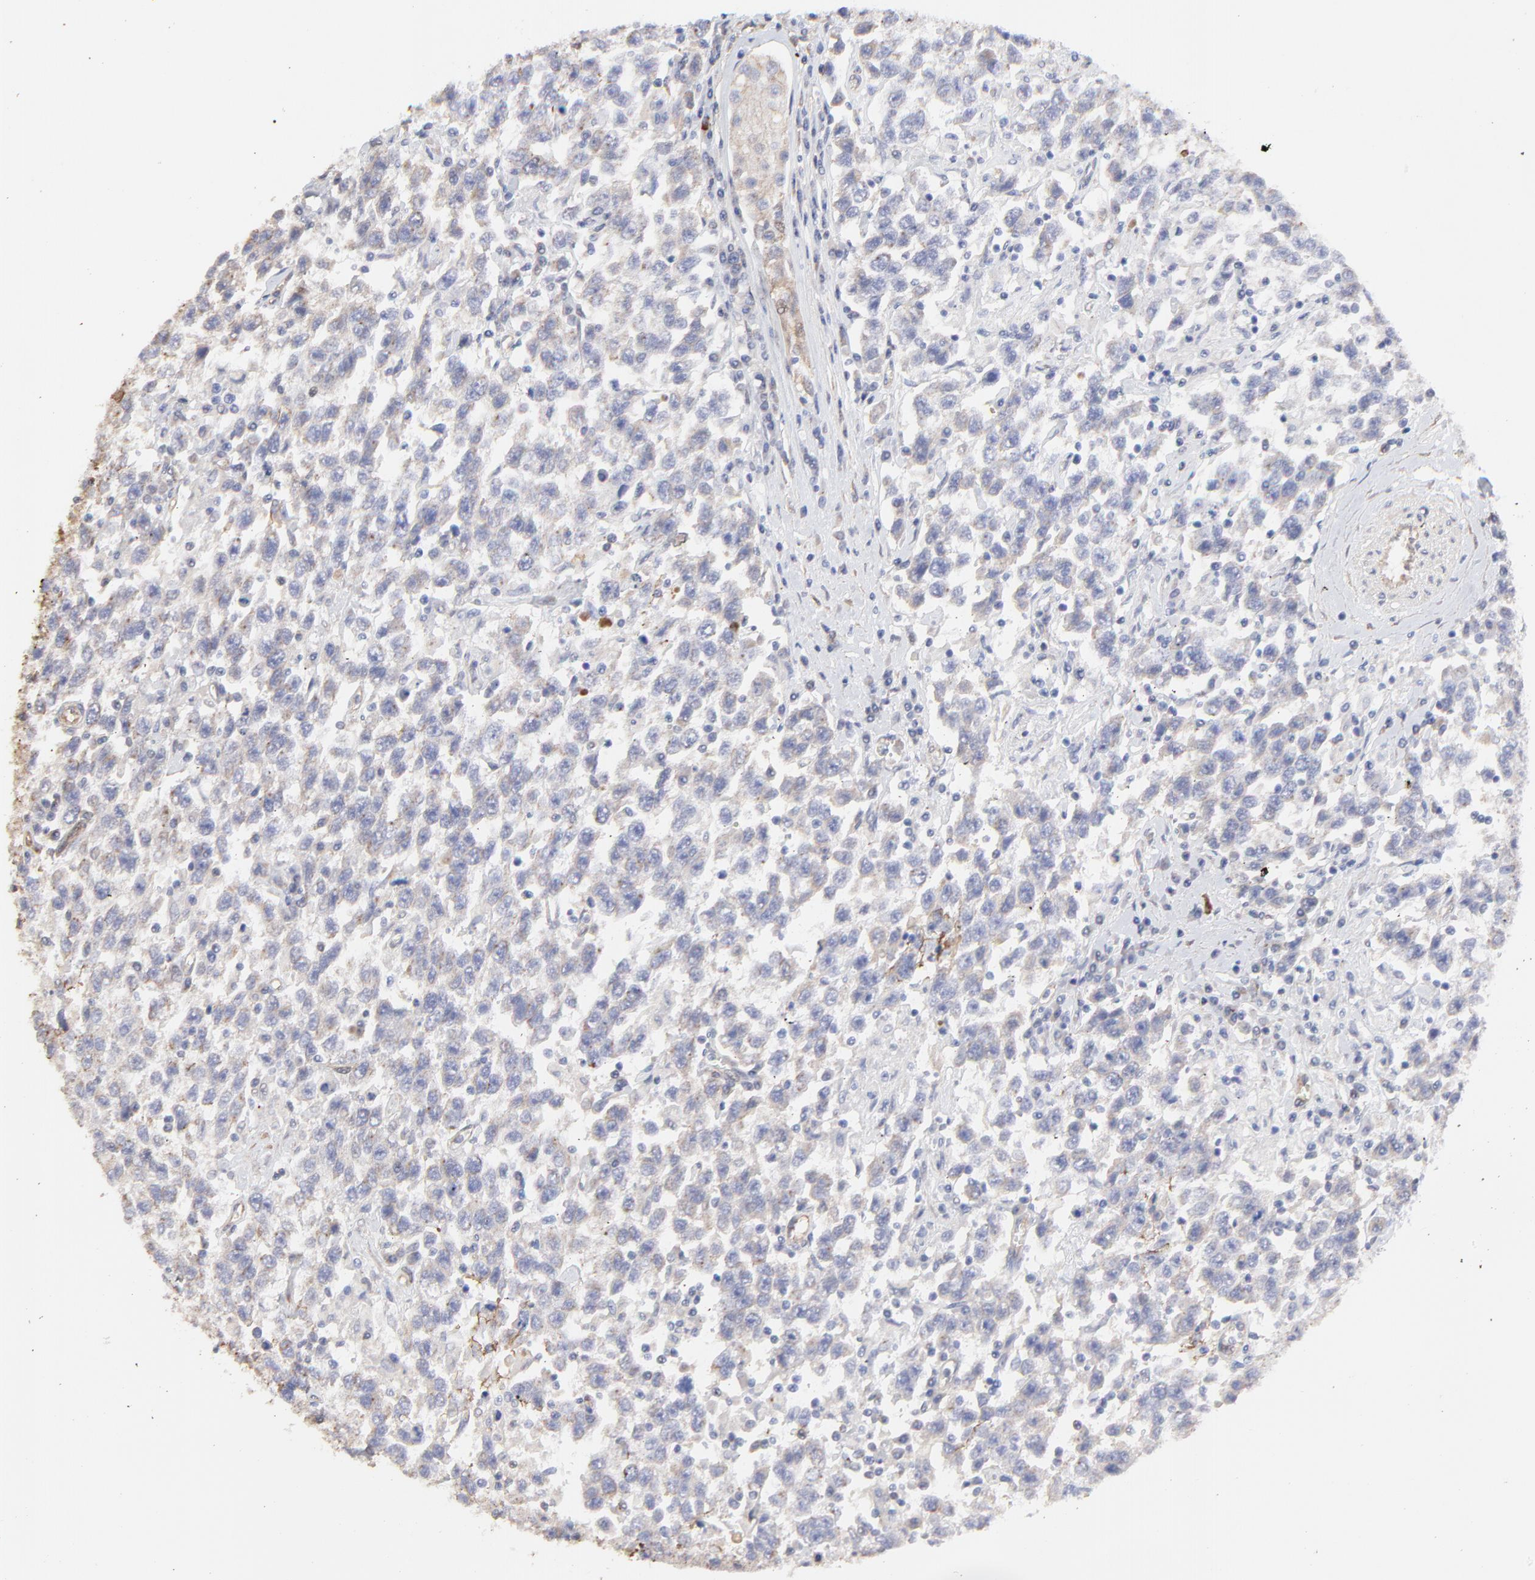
{"staining": {"intensity": "negative", "quantity": "none", "location": "none"}, "tissue": "testis cancer", "cell_type": "Tumor cells", "image_type": "cancer", "snomed": [{"axis": "morphology", "description": "Seminoma, NOS"}, {"axis": "topography", "description": "Testis"}], "caption": "Tumor cells are negative for protein expression in human testis cancer. (DAB (3,3'-diaminobenzidine) IHC with hematoxylin counter stain).", "gene": "LRCH2", "patient": {"sex": "male", "age": 41}}